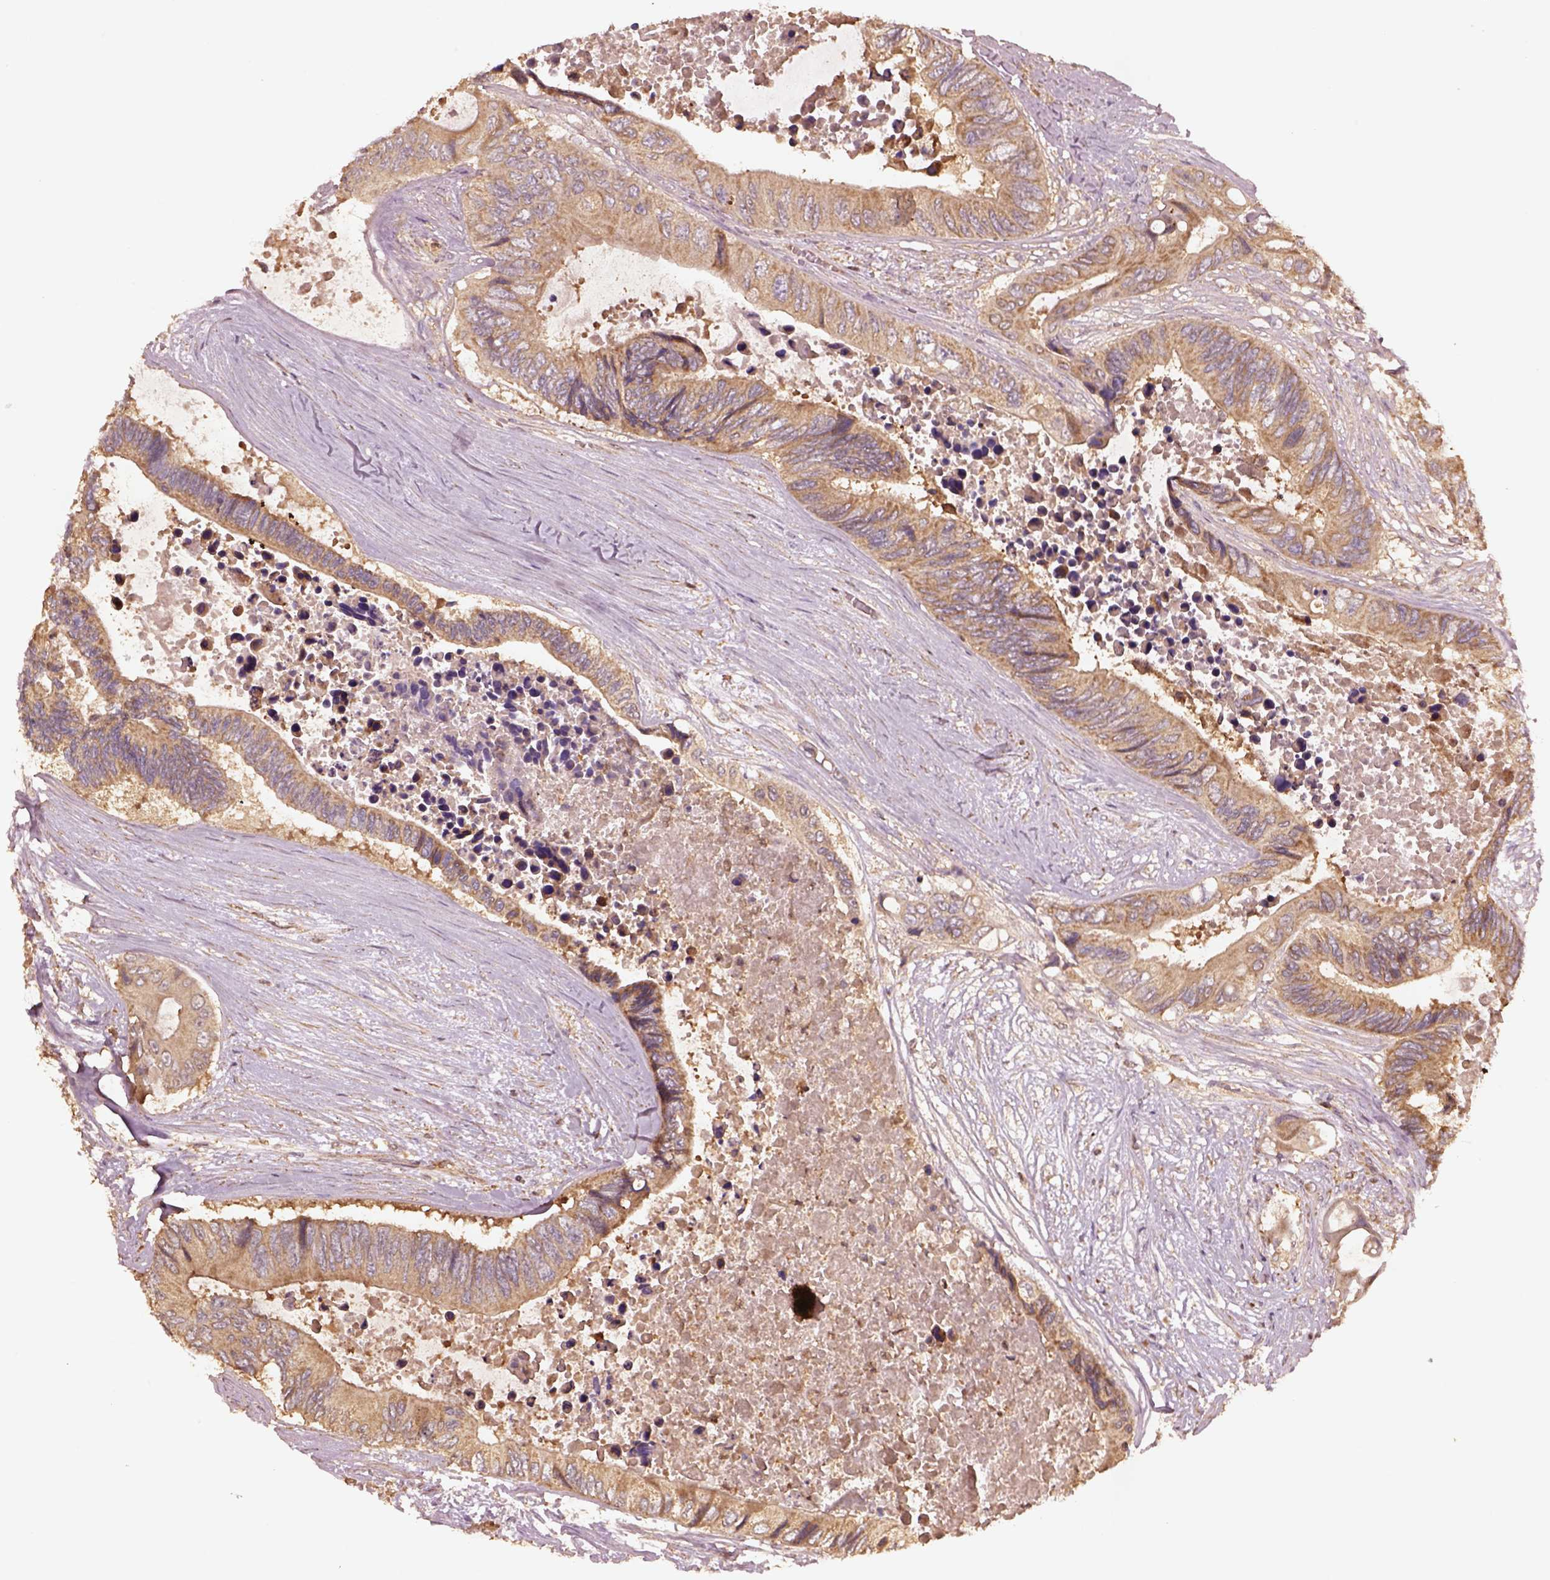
{"staining": {"intensity": "weak", "quantity": ">75%", "location": "cytoplasmic/membranous"}, "tissue": "colorectal cancer", "cell_type": "Tumor cells", "image_type": "cancer", "snomed": [{"axis": "morphology", "description": "Adenocarcinoma, NOS"}, {"axis": "topography", "description": "Rectum"}], "caption": "A micrograph of human colorectal adenocarcinoma stained for a protein reveals weak cytoplasmic/membranous brown staining in tumor cells.", "gene": "TRADD", "patient": {"sex": "male", "age": 63}}